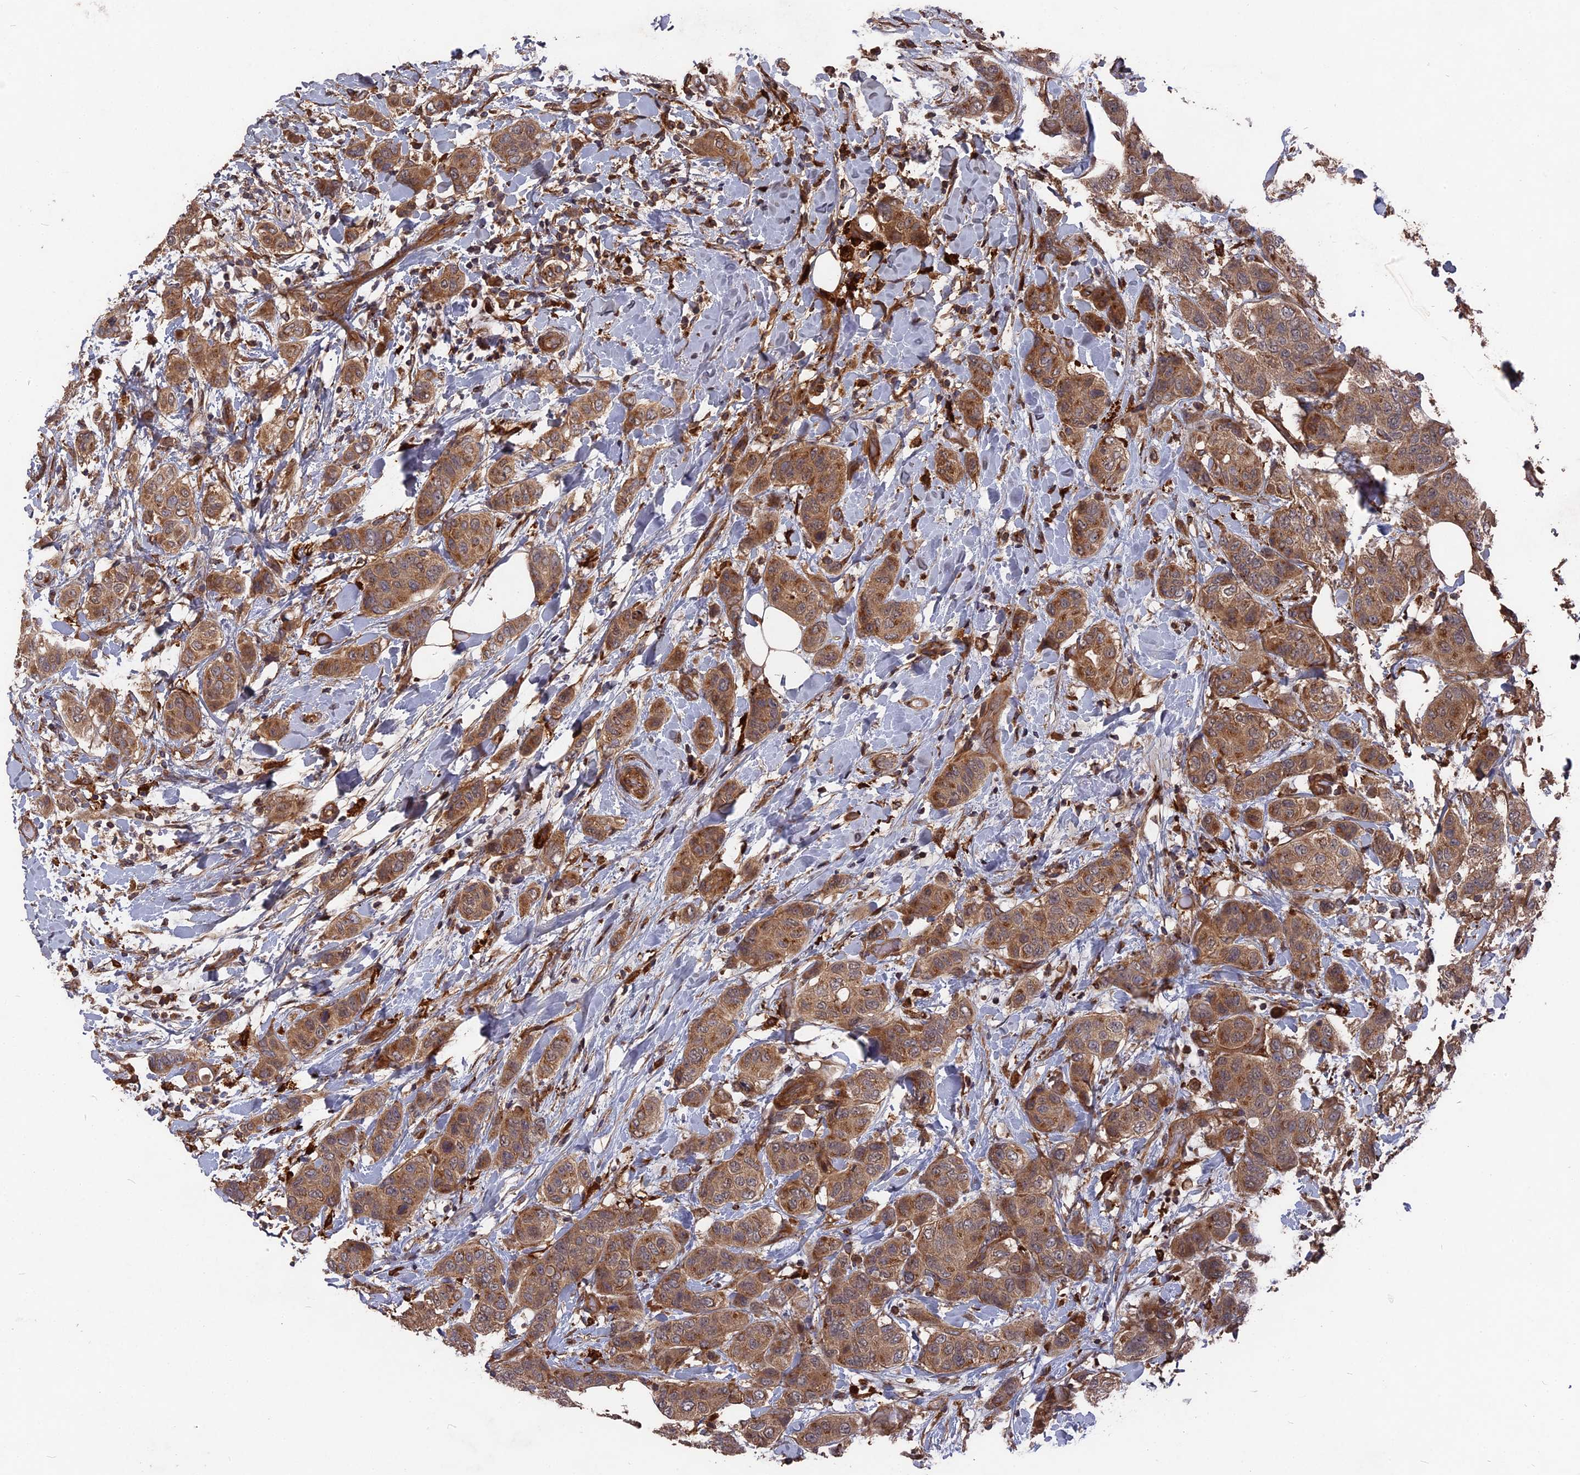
{"staining": {"intensity": "moderate", "quantity": ">75%", "location": "cytoplasmic/membranous"}, "tissue": "breast cancer", "cell_type": "Tumor cells", "image_type": "cancer", "snomed": [{"axis": "morphology", "description": "Lobular carcinoma"}, {"axis": "topography", "description": "Breast"}], "caption": "Breast lobular carcinoma tissue reveals moderate cytoplasmic/membranous positivity in about >75% of tumor cells, visualized by immunohistochemistry. Ihc stains the protein in brown and the nuclei are stained blue.", "gene": "DEF8", "patient": {"sex": "female", "age": 51}}